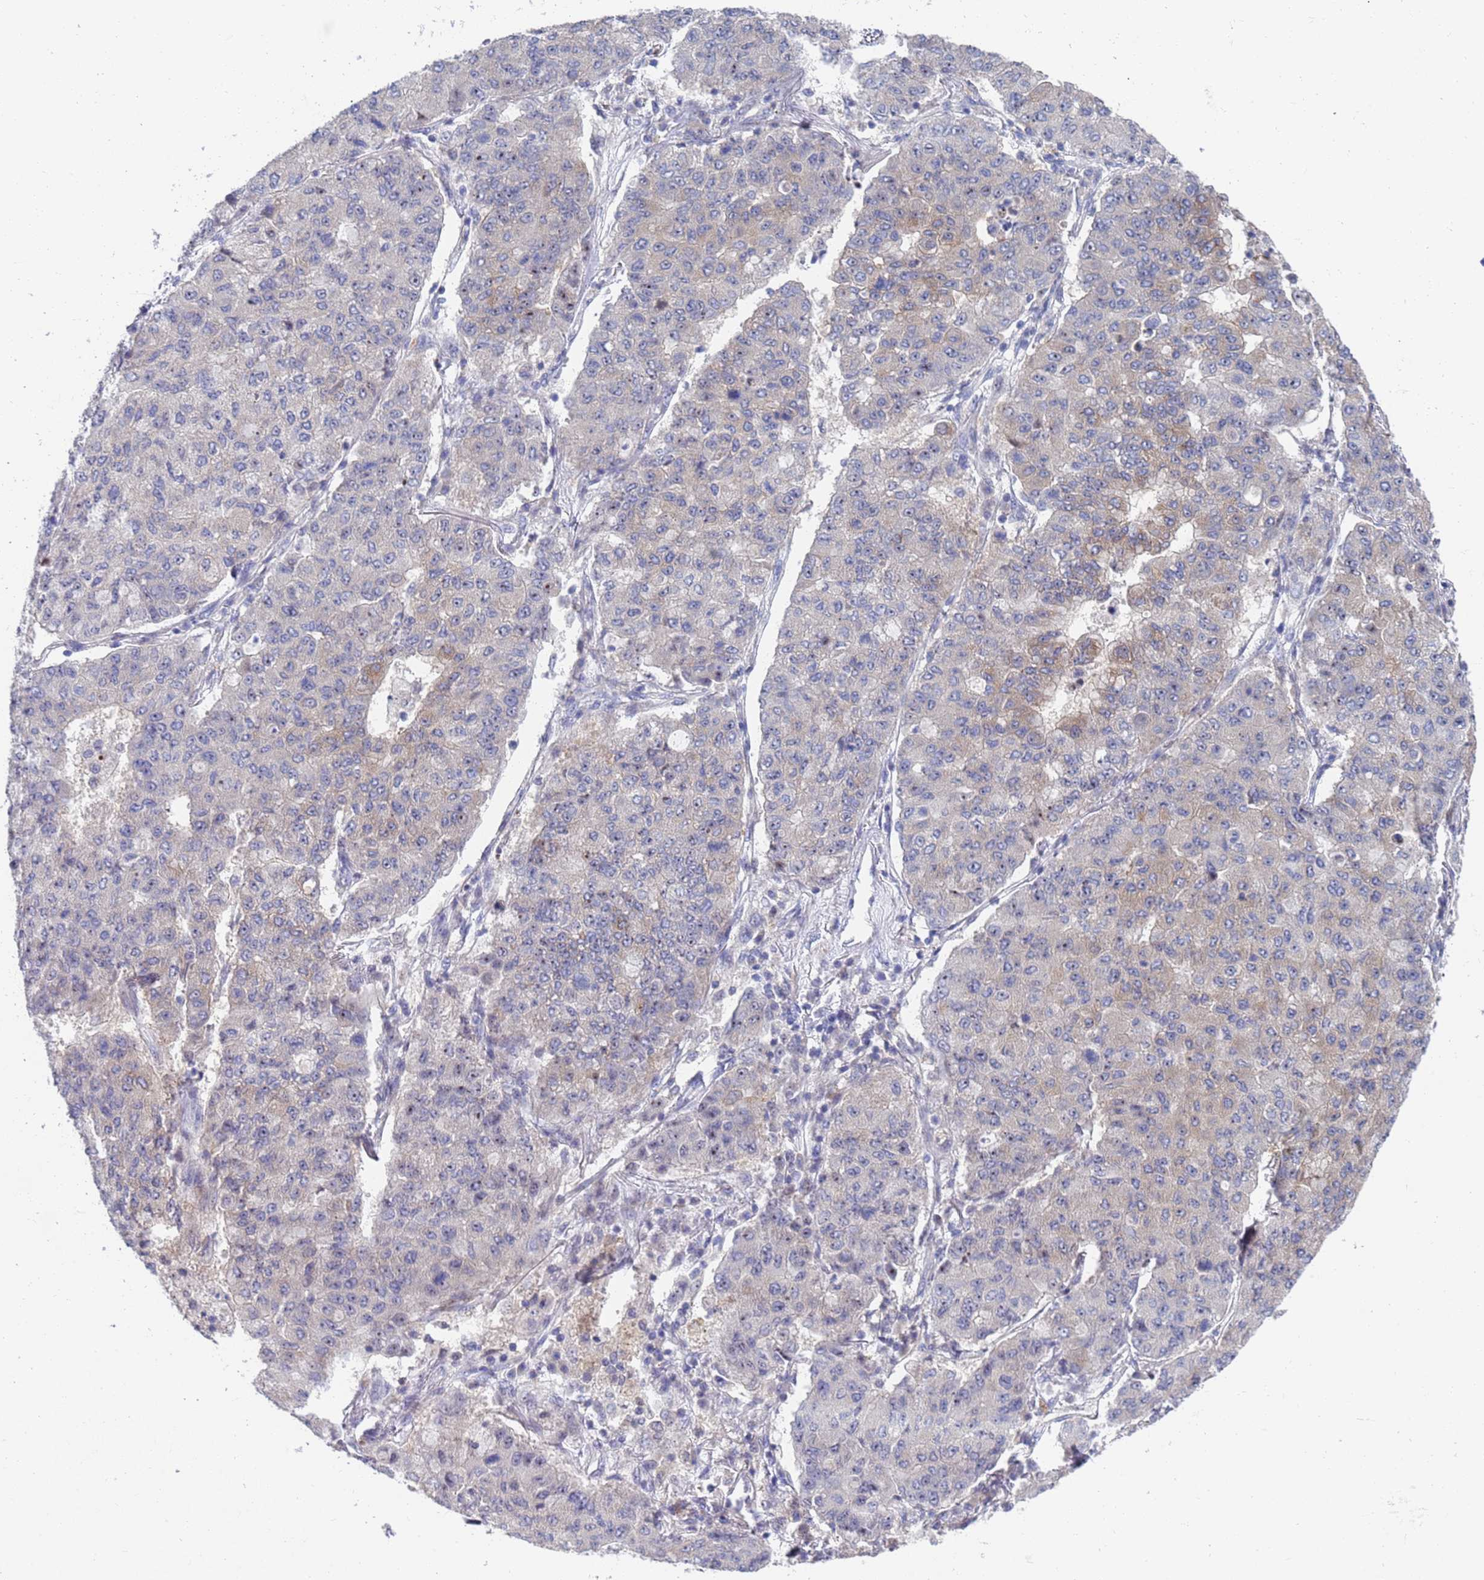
{"staining": {"intensity": "weak", "quantity": "<25%", "location": "cytoplasmic/membranous"}, "tissue": "lung cancer", "cell_type": "Tumor cells", "image_type": "cancer", "snomed": [{"axis": "morphology", "description": "Squamous cell carcinoma, NOS"}, {"axis": "topography", "description": "Lung"}], "caption": "Immunohistochemical staining of squamous cell carcinoma (lung) demonstrates no significant expression in tumor cells.", "gene": "ENOSF1", "patient": {"sex": "male", "age": 74}}